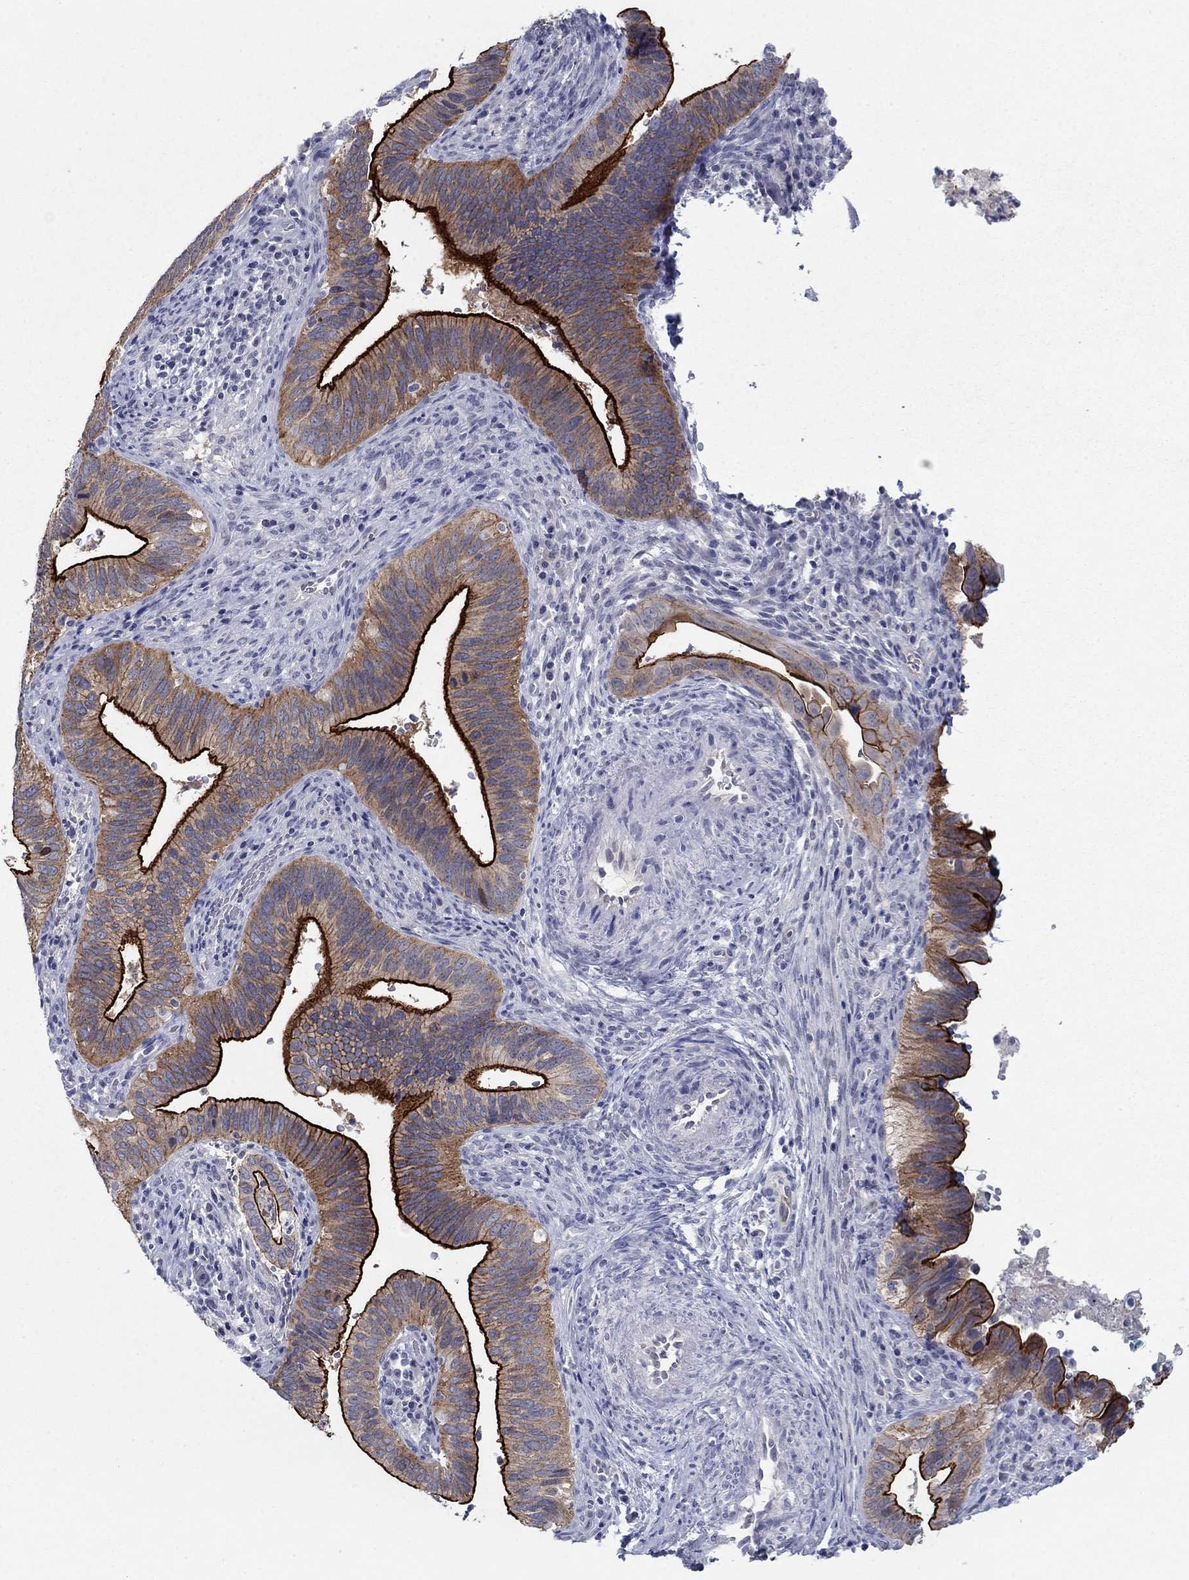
{"staining": {"intensity": "strong", "quantity": "25%-75%", "location": "cytoplasmic/membranous"}, "tissue": "cervical cancer", "cell_type": "Tumor cells", "image_type": "cancer", "snomed": [{"axis": "morphology", "description": "Adenocarcinoma, NOS"}, {"axis": "topography", "description": "Cervix"}], "caption": "Protein staining of adenocarcinoma (cervical) tissue displays strong cytoplasmic/membranous expression in approximately 25%-75% of tumor cells. (IHC, brightfield microscopy, high magnification).", "gene": "PLS1", "patient": {"sex": "female", "age": 42}}